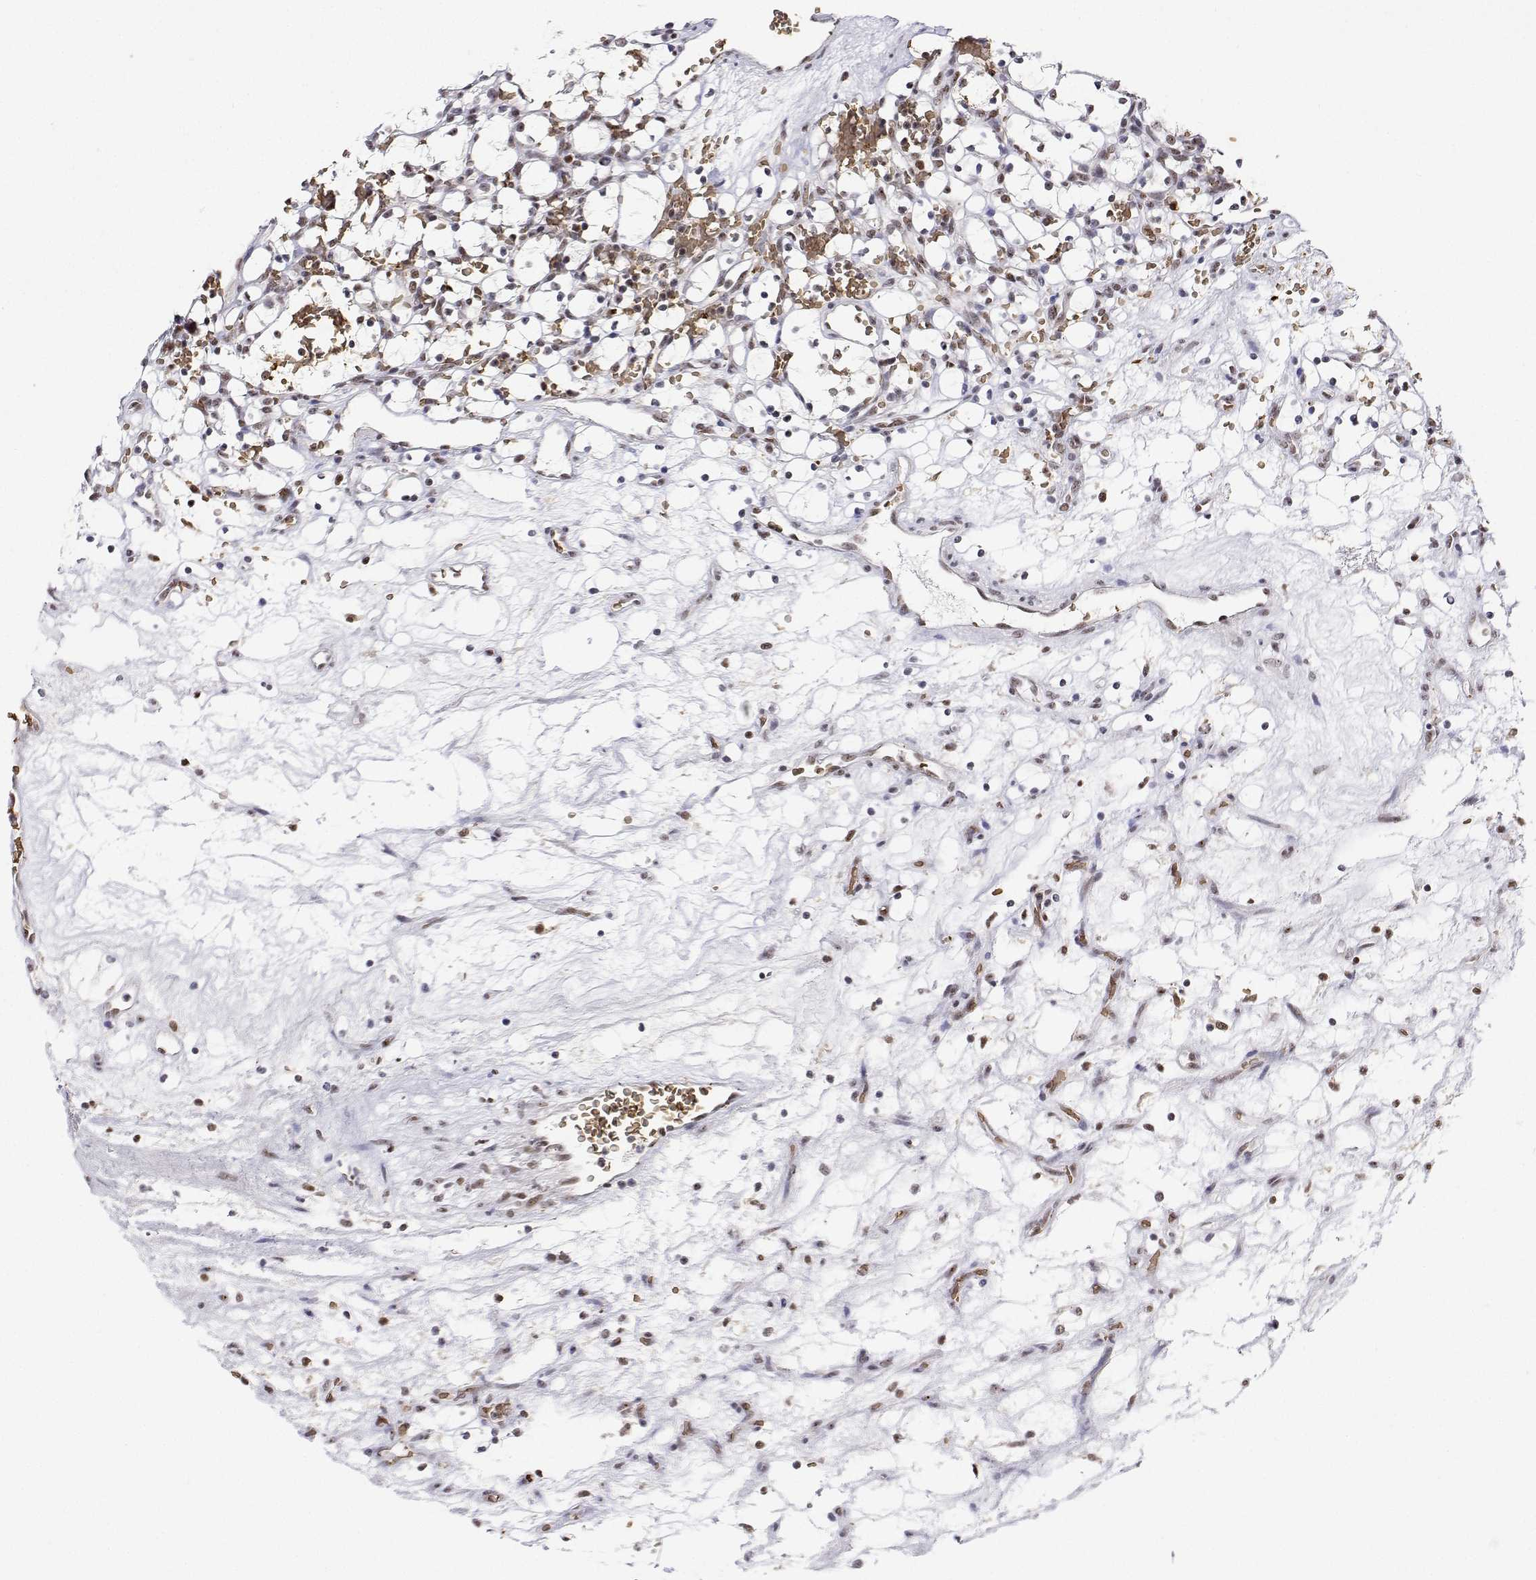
{"staining": {"intensity": "moderate", "quantity": "<25%", "location": "nuclear"}, "tissue": "renal cancer", "cell_type": "Tumor cells", "image_type": "cancer", "snomed": [{"axis": "morphology", "description": "Adenocarcinoma, NOS"}, {"axis": "topography", "description": "Kidney"}], "caption": "Immunohistochemistry micrograph of neoplastic tissue: adenocarcinoma (renal) stained using IHC demonstrates low levels of moderate protein expression localized specifically in the nuclear of tumor cells, appearing as a nuclear brown color.", "gene": "ADAR", "patient": {"sex": "female", "age": 69}}